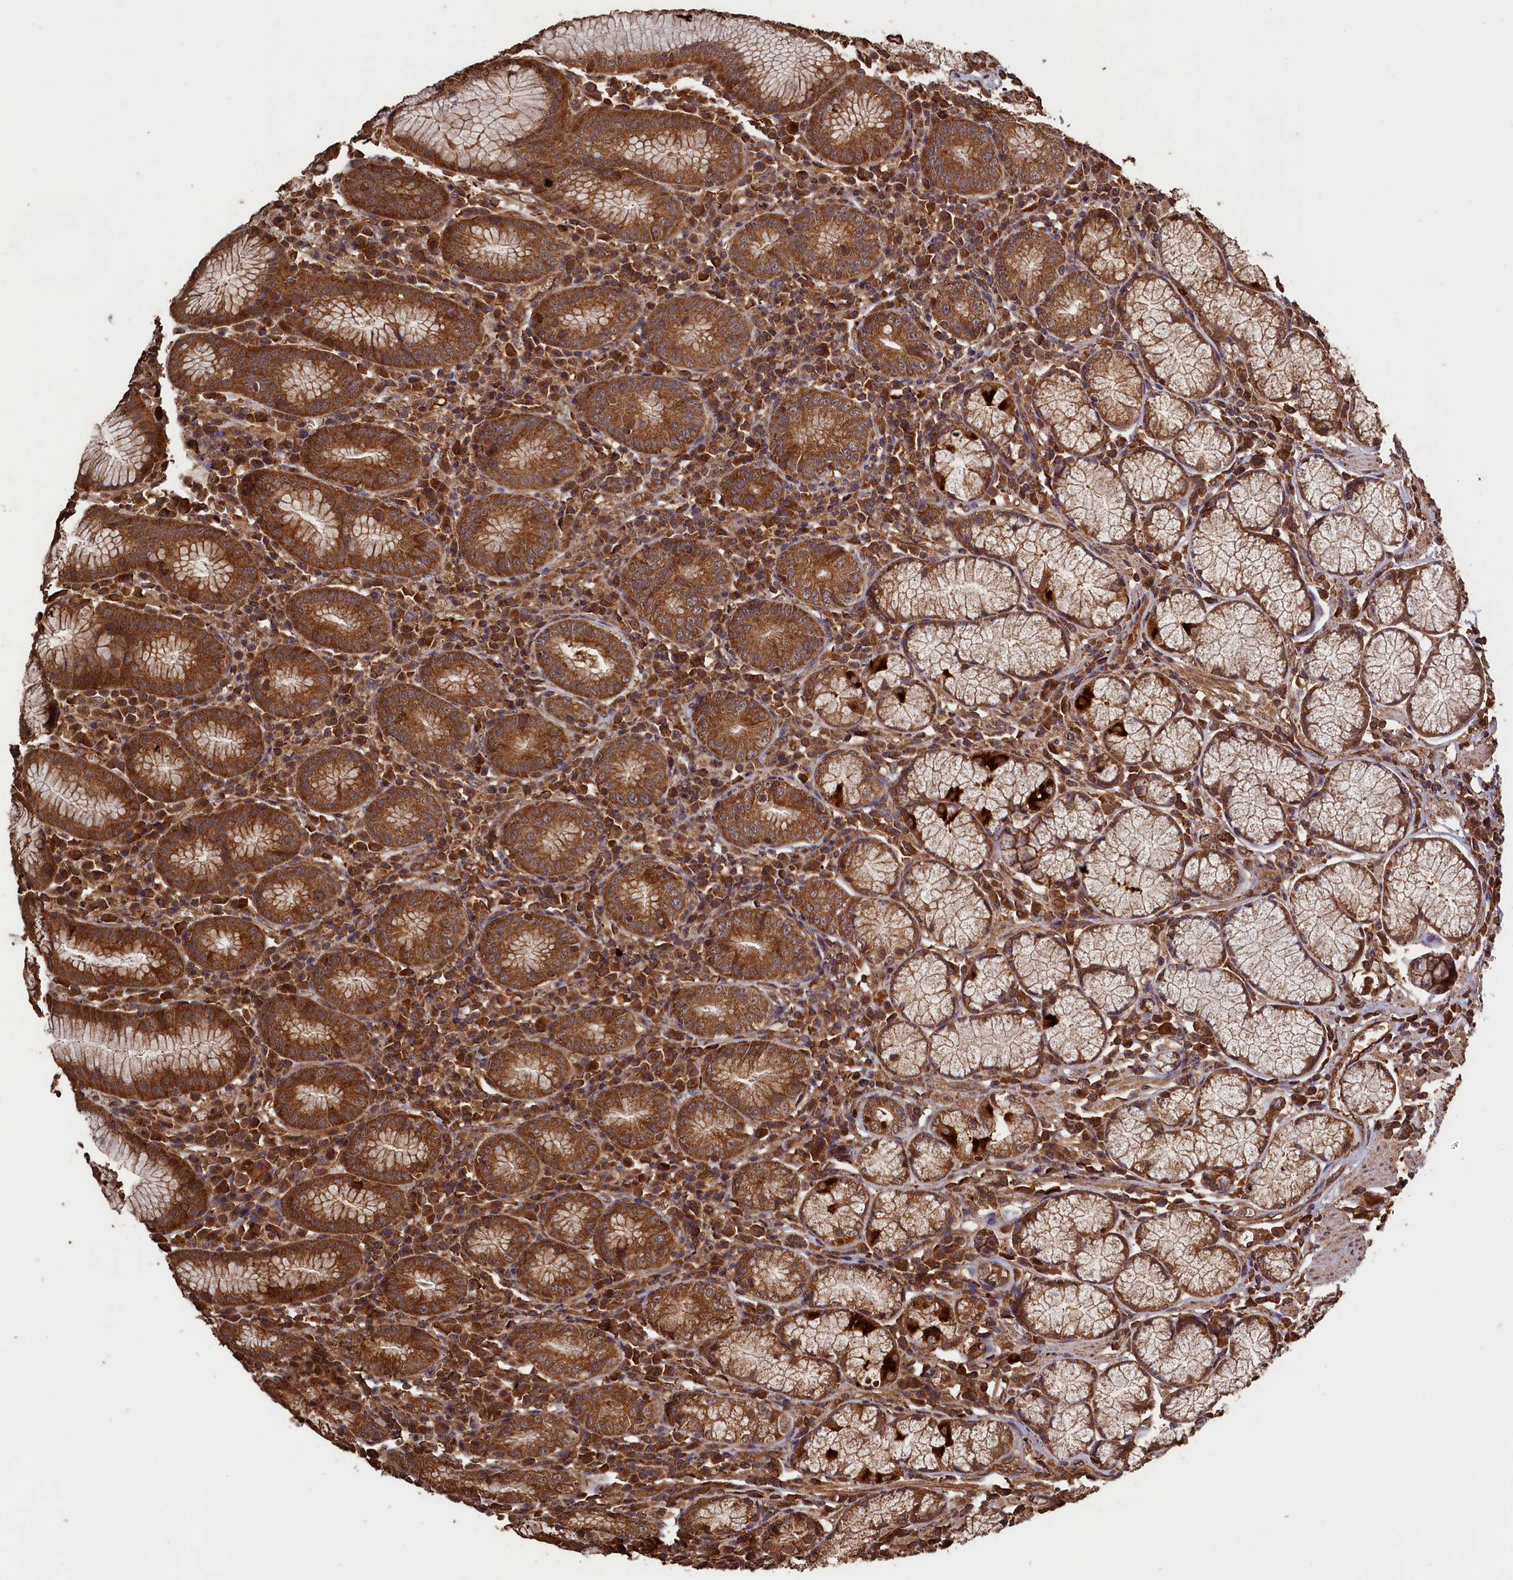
{"staining": {"intensity": "strong", "quantity": ">75%", "location": "cytoplasmic/membranous"}, "tissue": "stomach", "cell_type": "Glandular cells", "image_type": "normal", "snomed": [{"axis": "morphology", "description": "Normal tissue, NOS"}, {"axis": "topography", "description": "Stomach"}], "caption": "Immunohistochemical staining of unremarkable human stomach exhibits >75% levels of strong cytoplasmic/membranous protein staining in approximately >75% of glandular cells.", "gene": "SNX33", "patient": {"sex": "male", "age": 55}}